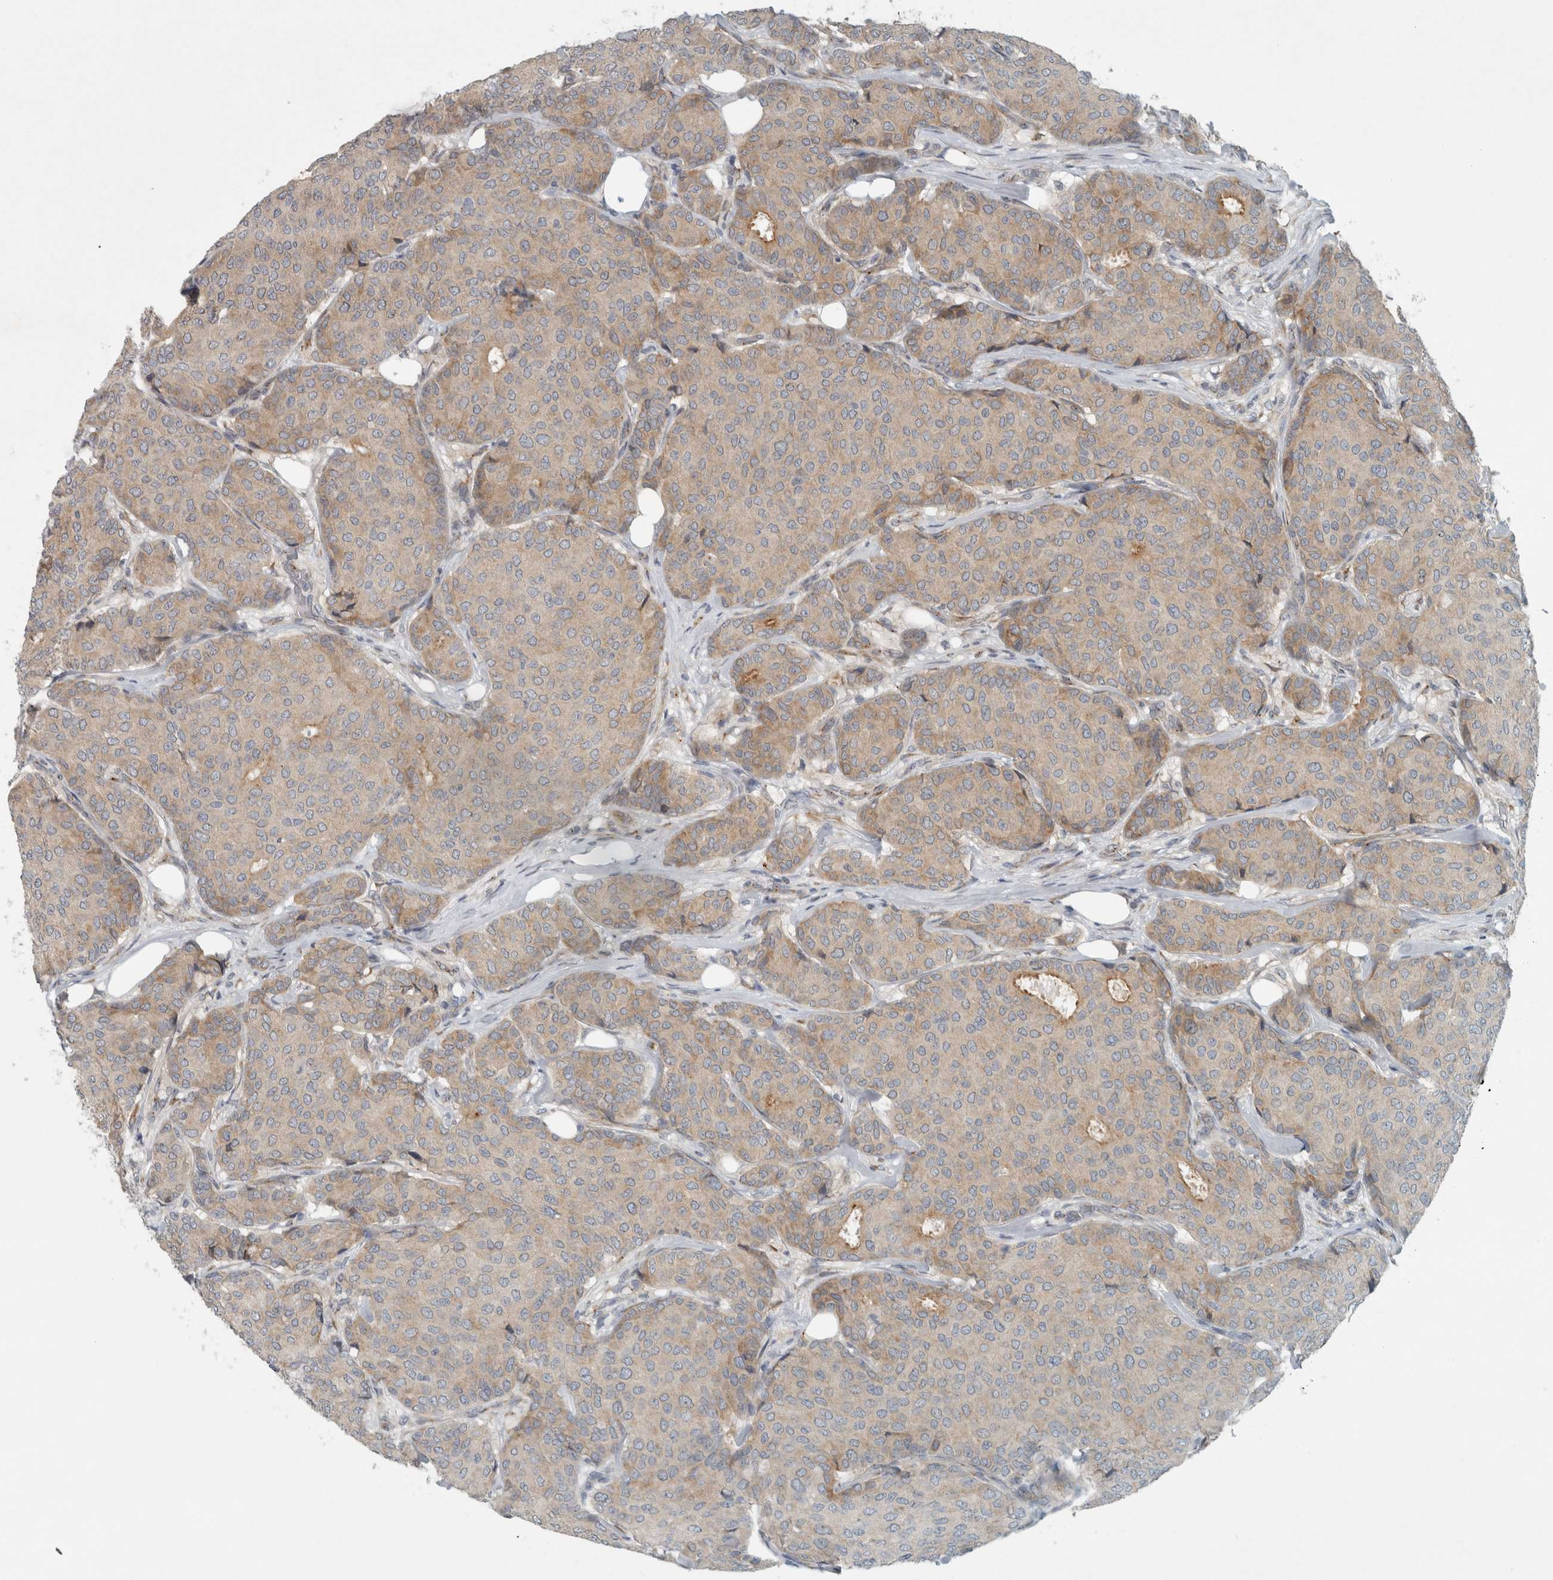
{"staining": {"intensity": "moderate", "quantity": ">75%", "location": "cytoplasmic/membranous"}, "tissue": "breast cancer", "cell_type": "Tumor cells", "image_type": "cancer", "snomed": [{"axis": "morphology", "description": "Duct carcinoma"}, {"axis": "topography", "description": "Breast"}], "caption": "Moderate cytoplasmic/membranous protein positivity is present in approximately >75% of tumor cells in breast cancer (infiltrating ductal carcinoma). (Stains: DAB in brown, nuclei in blue, Microscopy: brightfield microscopy at high magnification).", "gene": "KIF1C", "patient": {"sex": "female", "age": 75}}